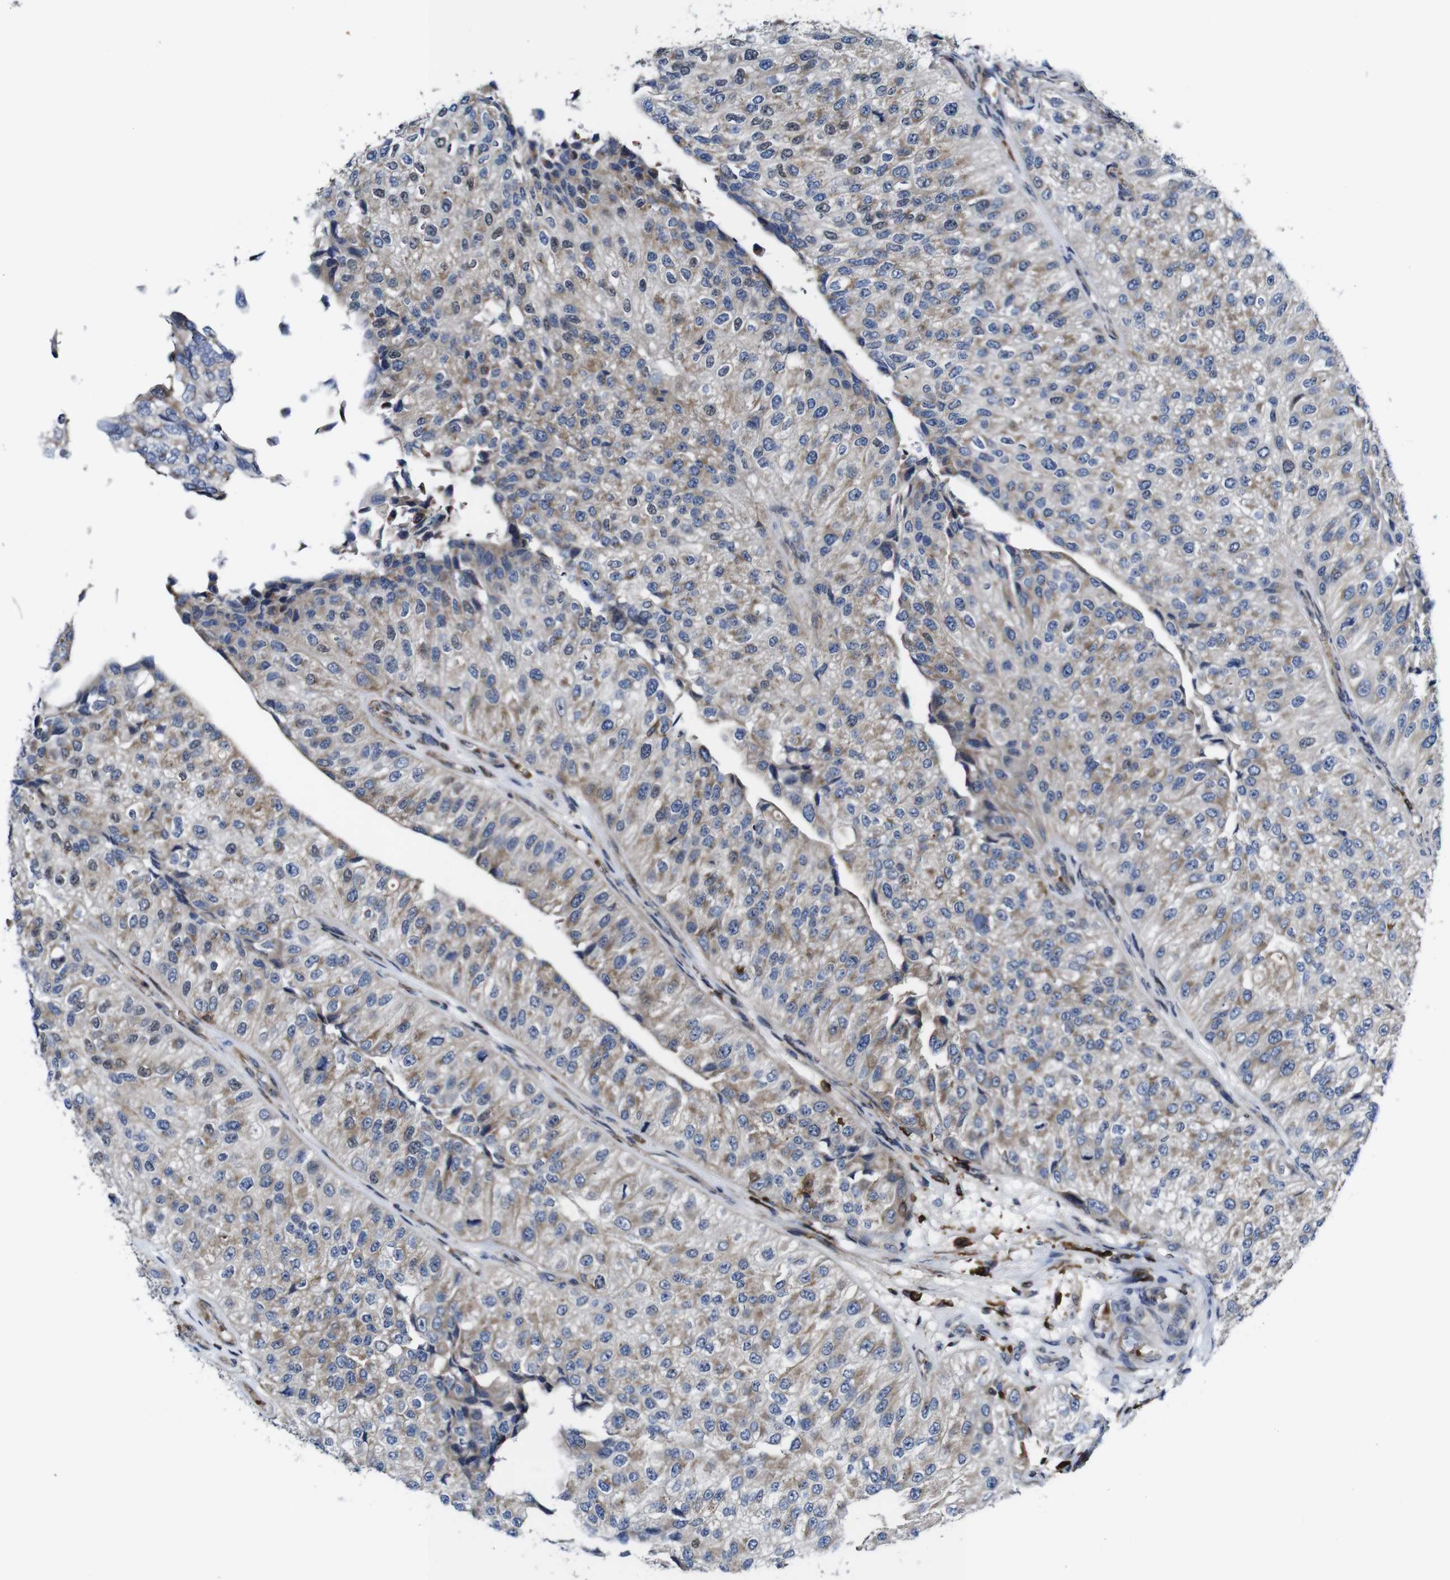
{"staining": {"intensity": "negative", "quantity": "none", "location": "none"}, "tissue": "urothelial cancer", "cell_type": "Tumor cells", "image_type": "cancer", "snomed": [{"axis": "morphology", "description": "Urothelial carcinoma, High grade"}, {"axis": "topography", "description": "Kidney"}, {"axis": "topography", "description": "Urinary bladder"}], "caption": "IHC histopathology image of human urothelial carcinoma (high-grade) stained for a protein (brown), which reveals no staining in tumor cells.", "gene": "JAK2", "patient": {"sex": "male", "age": 77}}